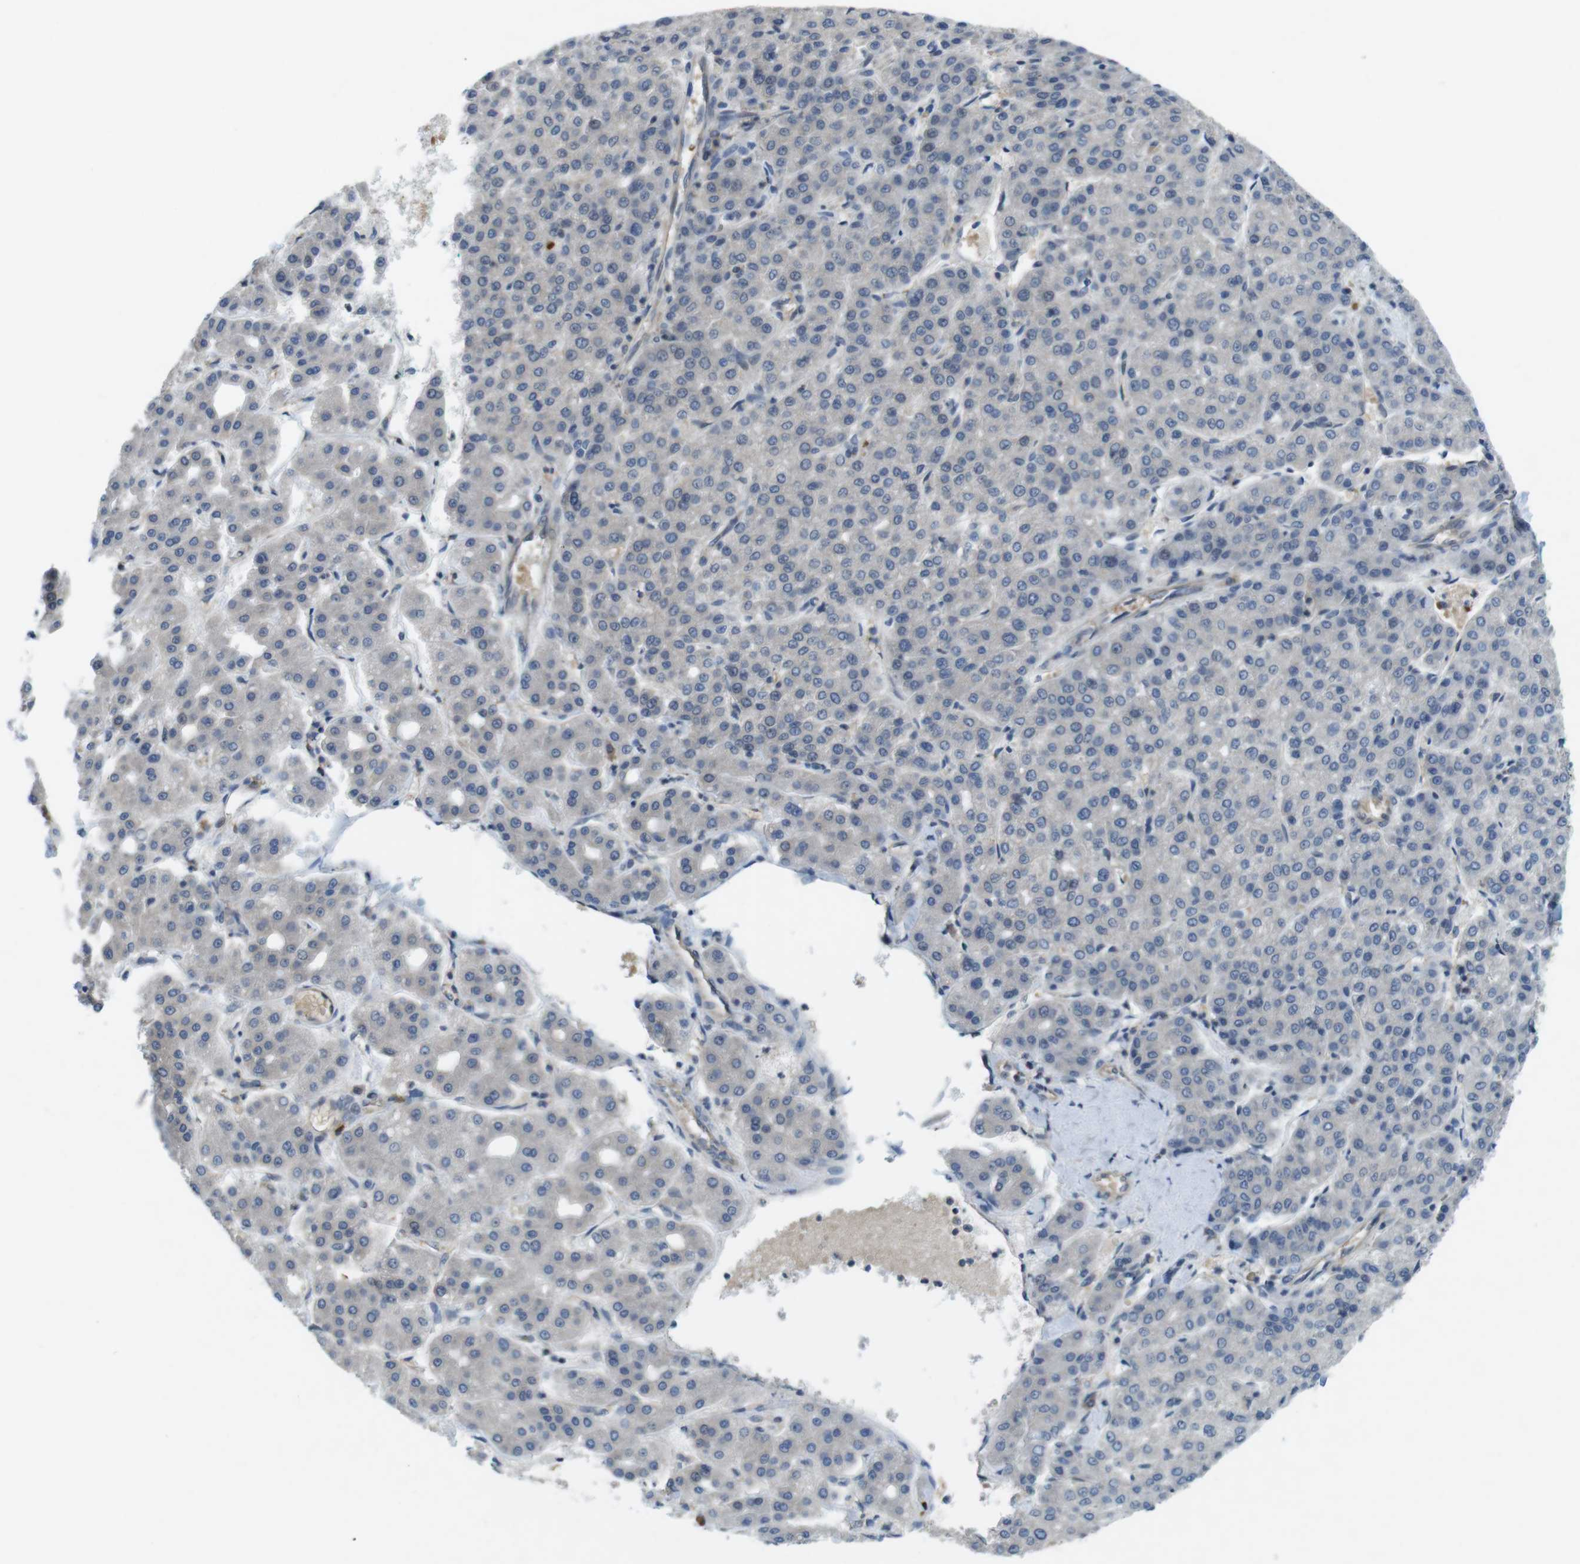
{"staining": {"intensity": "negative", "quantity": "none", "location": "none"}, "tissue": "liver cancer", "cell_type": "Tumor cells", "image_type": "cancer", "snomed": [{"axis": "morphology", "description": "Carcinoma, Hepatocellular, NOS"}, {"axis": "topography", "description": "Liver"}], "caption": "This is a photomicrograph of immunohistochemistry staining of liver hepatocellular carcinoma, which shows no positivity in tumor cells.", "gene": "SUGT1", "patient": {"sex": "male", "age": 65}}